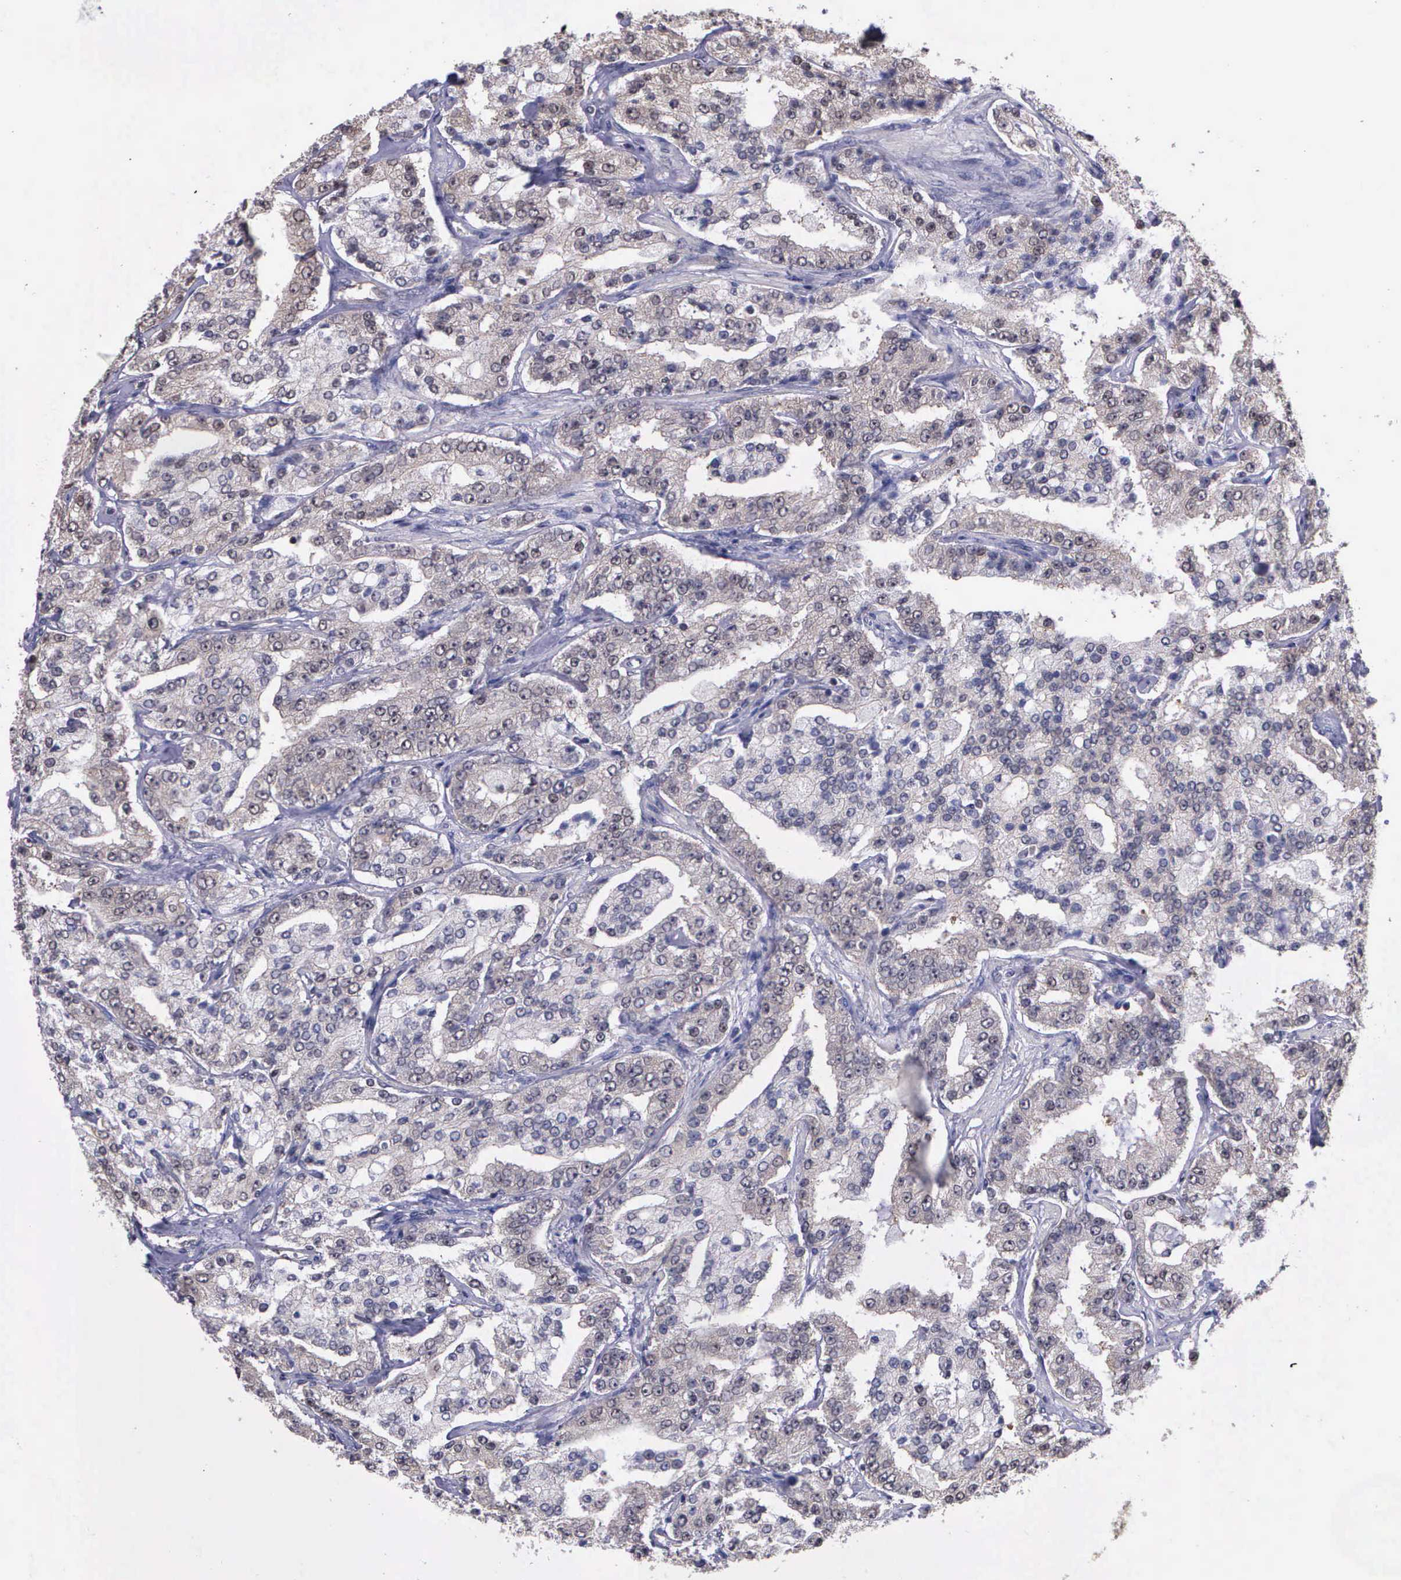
{"staining": {"intensity": "weak", "quantity": "<25%", "location": "cytoplasmic/membranous"}, "tissue": "prostate cancer", "cell_type": "Tumor cells", "image_type": "cancer", "snomed": [{"axis": "morphology", "description": "Adenocarcinoma, Medium grade"}, {"axis": "topography", "description": "Prostate"}], "caption": "Immunohistochemistry of prostate cancer shows no positivity in tumor cells.", "gene": "PSMC1", "patient": {"sex": "male", "age": 72}}